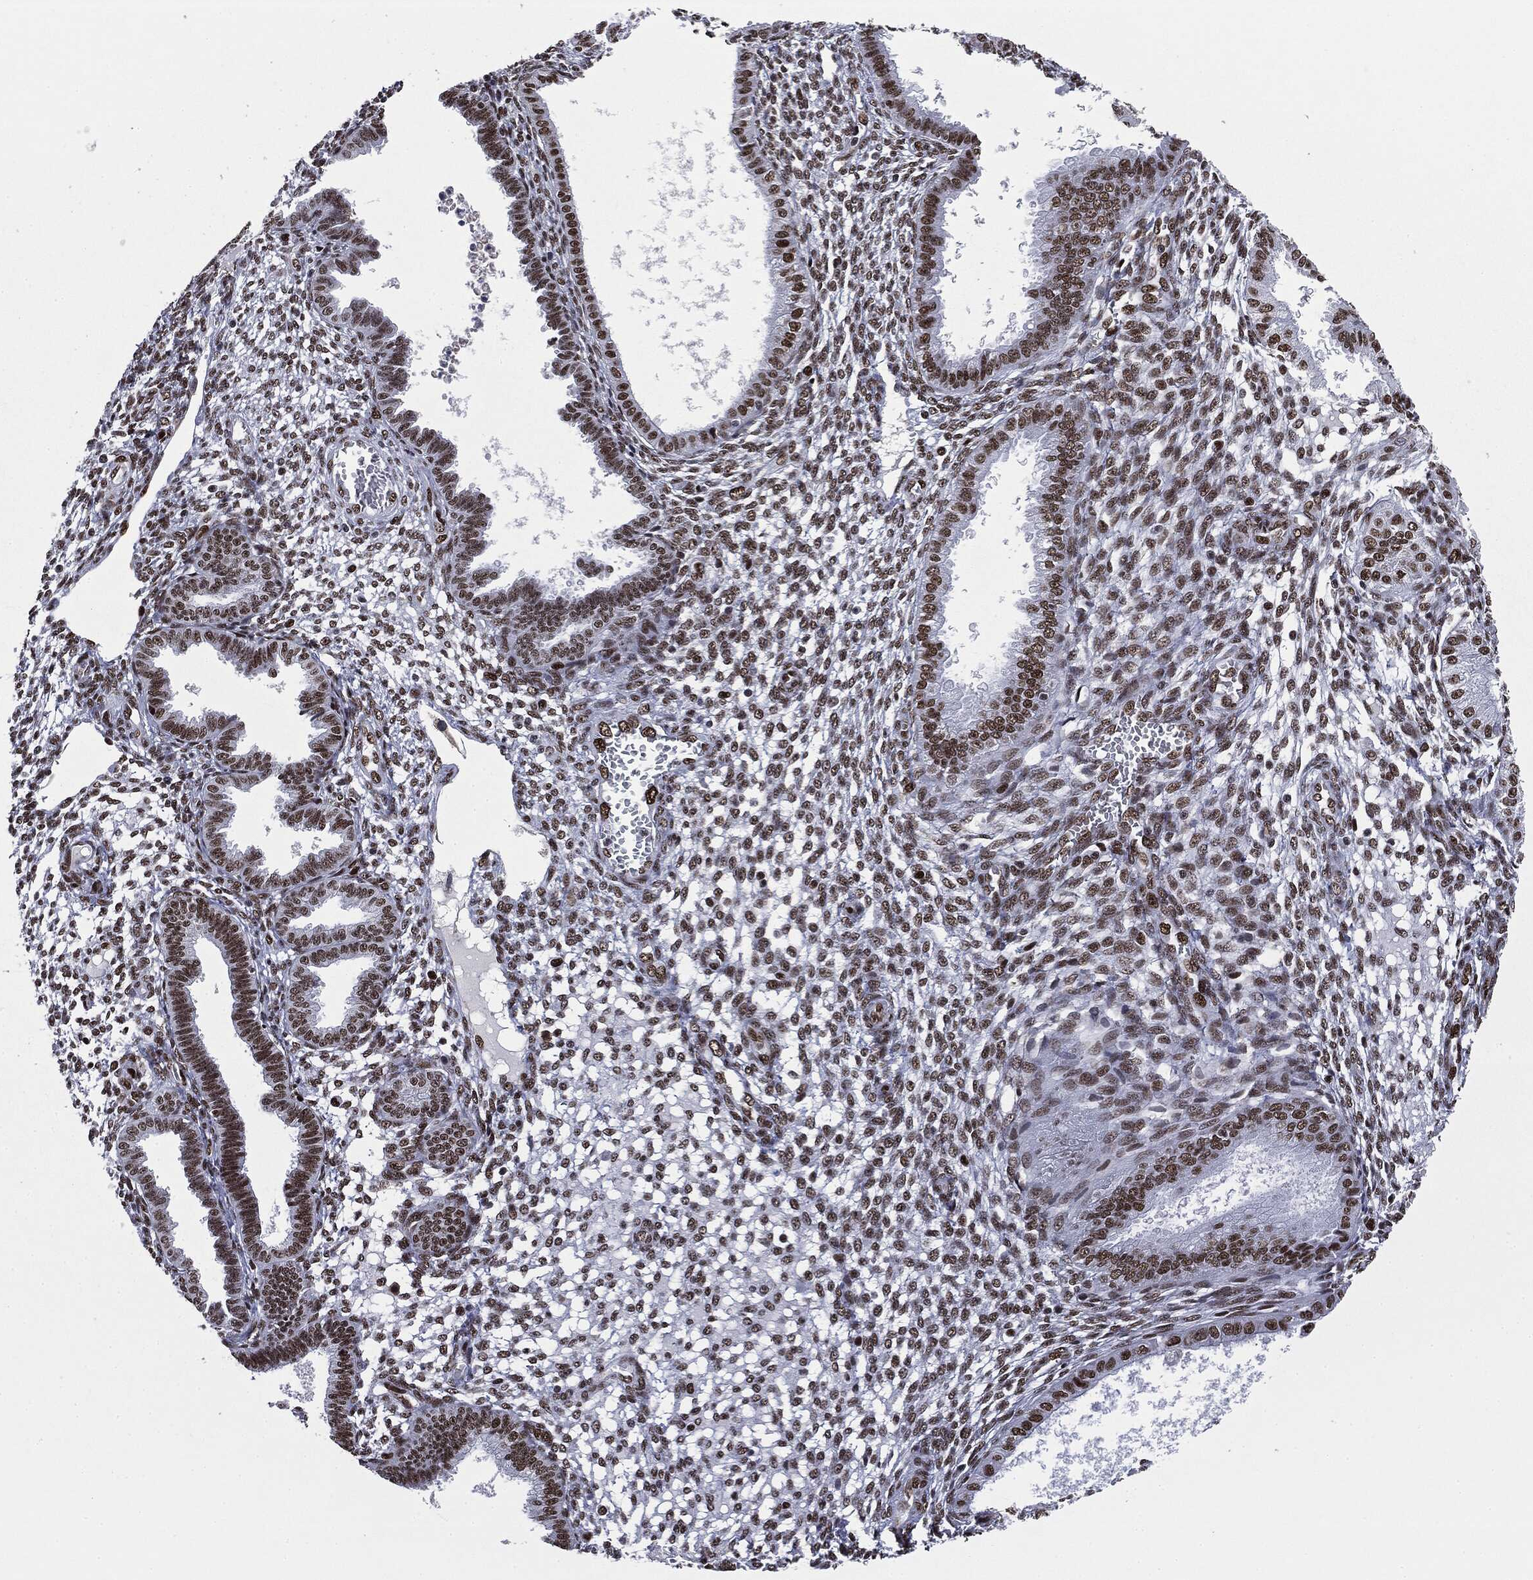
{"staining": {"intensity": "strong", "quantity": ">75%", "location": "nuclear"}, "tissue": "endometrium", "cell_type": "Cells in endometrial stroma", "image_type": "normal", "snomed": [{"axis": "morphology", "description": "Normal tissue, NOS"}, {"axis": "topography", "description": "Endometrium"}], "caption": "Endometrium was stained to show a protein in brown. There is high levels of strong nuclear positivity in about >75% of cells in endometrial stroma. The protein is stained brown, and the nuclei are stained in blue (DAB (3,3'-diaminobenzidine) IHC with brightfield microscopy, high magnification).", "gene": "MSH2", "patient": {"sex": "female", "age": 43}}